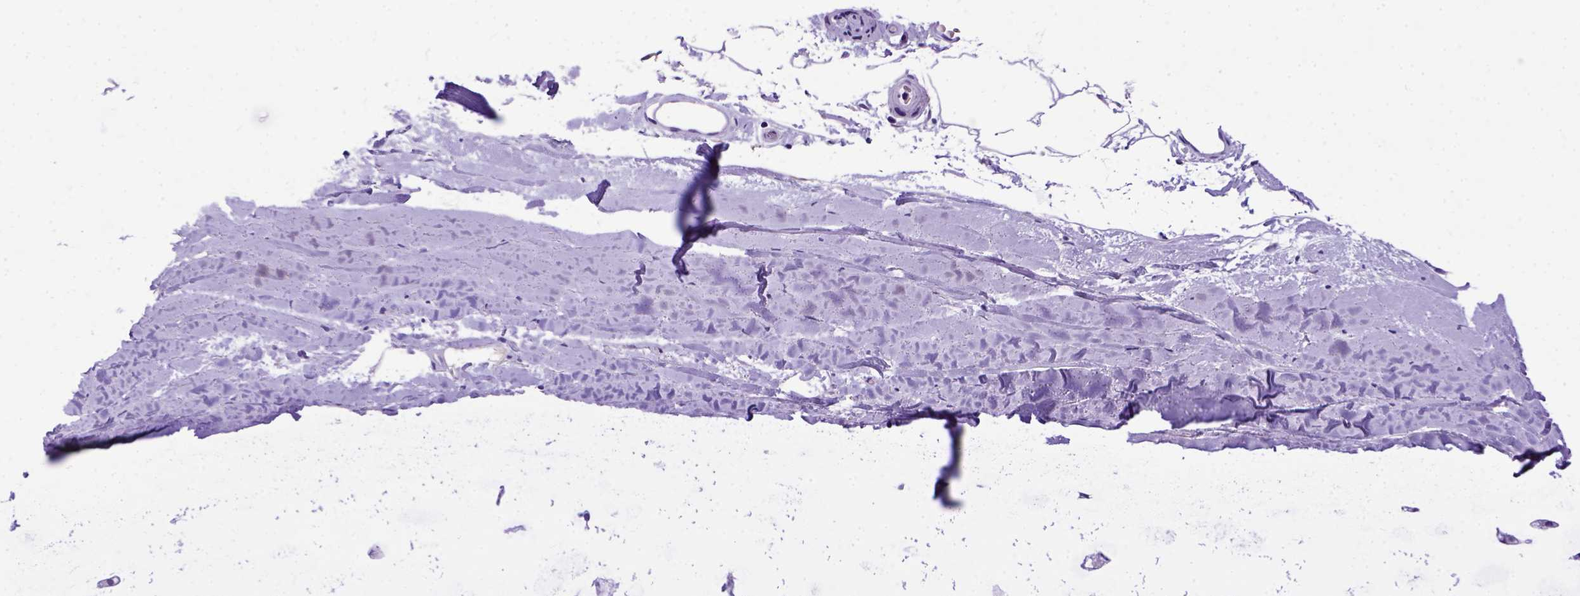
{"staining": {"intensity": "negative", "quantity": "none", "location": "none"}, "tissue": "adipose tissue", "cell_type": "Adipocytes", "image_type": "normal", "snomed": [{"axis": "morphology", "description": "Normal tissue, NOS"}, {"axis": "topography", "description": "Lymph node"}, {"axis": "topography", "description": "Bronchus"}], "caption": "DAB (3,3'-diaminobenzidine) immunohistochemical staining of benign adipose tissue reveals no significant positivity in adipocytes. (Stains: DAB (3,3'-diaminobenzidine) immunohistochemistry (IHC) with hematoxylin counter stain, Microscopy: brightfield microscopy at high magnification).", "gene": "PTGES", "patient": {"sex": "female", "age": 70}}